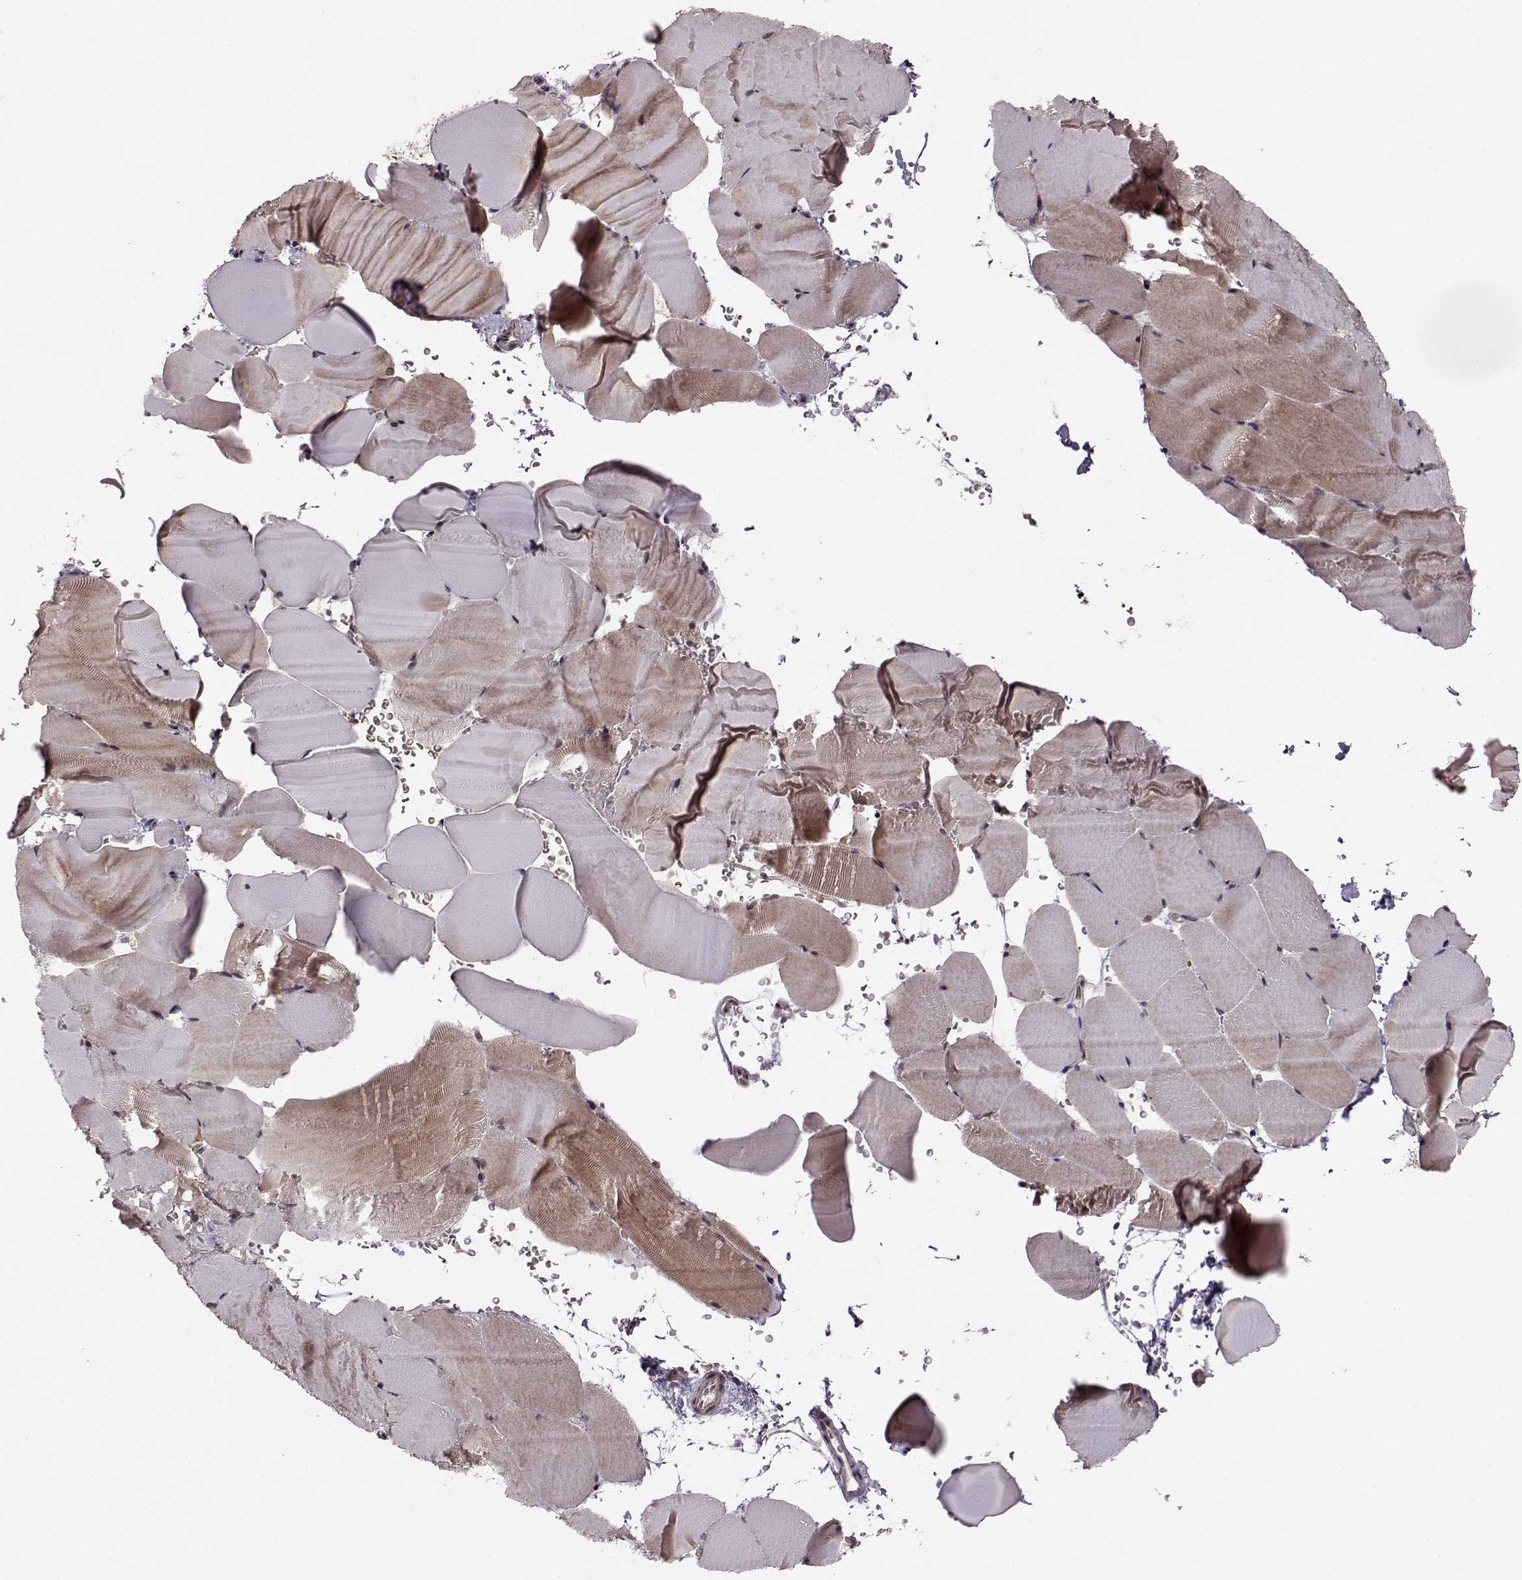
{"staining": {"intensity": "moderate", "quantity": "<25%", "location": "nuclear"}, "tissue": "skeletal muscle", "cell_type": "Myocytes", "image_type": "normal", "snomed": [{"axis": "morphology", "description": "Normal tissue, NOS"}, {"axis": "topography", "description": "Skeletal muscle"}], "caption": "Immunohistochemistry (IHC) histopathology image of benign skeletal muscle: human skeletal muscle stained using immunohistochemistry (IHC) demonstrates low levels of moderate protein expression localized specifically in the nuclear of myocytes, appearing as a nuclear brown color.", "gene": "RAI1", "patient": {"sex": "female", "age": 37}}